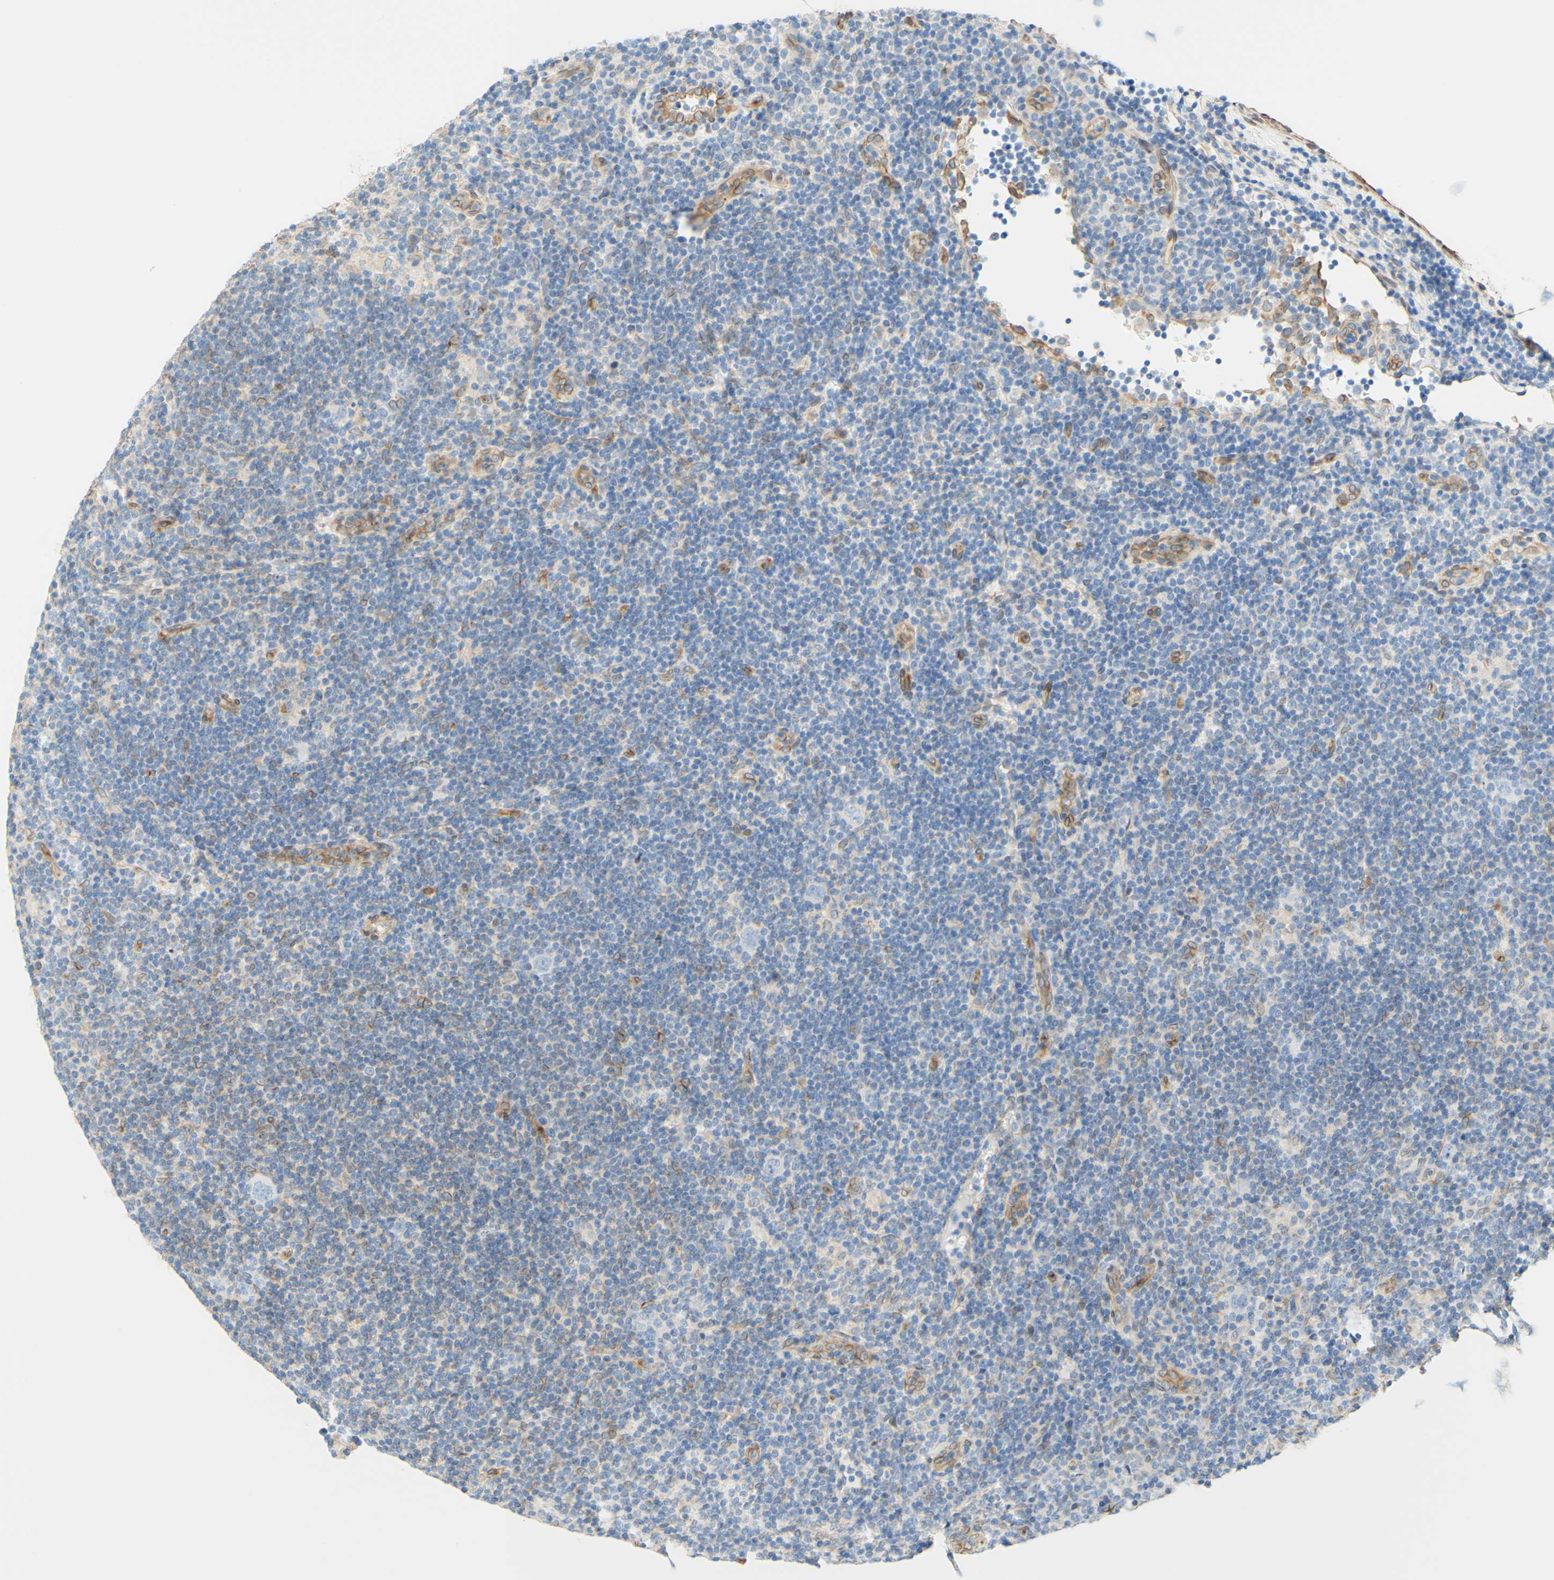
{"staining": {"intensity": "negative", "quantity": "none", "location": "none"}, "tissue": "lymphoma", "cell_type": "Tumor cells", "image_type": "cancer", "snomed": [{"axis": "morphology", "description": "Hodgkin's disease, NOS"}, {"axis": "topography", "description": "Lymph node"}], "caption": "Immunohistochemistry (IHC) of Hodgkin's disease demonstrates no expression in tumor cells.", "gene": "ENDOD1", "patient": {"sex": "female", "age": 57}}